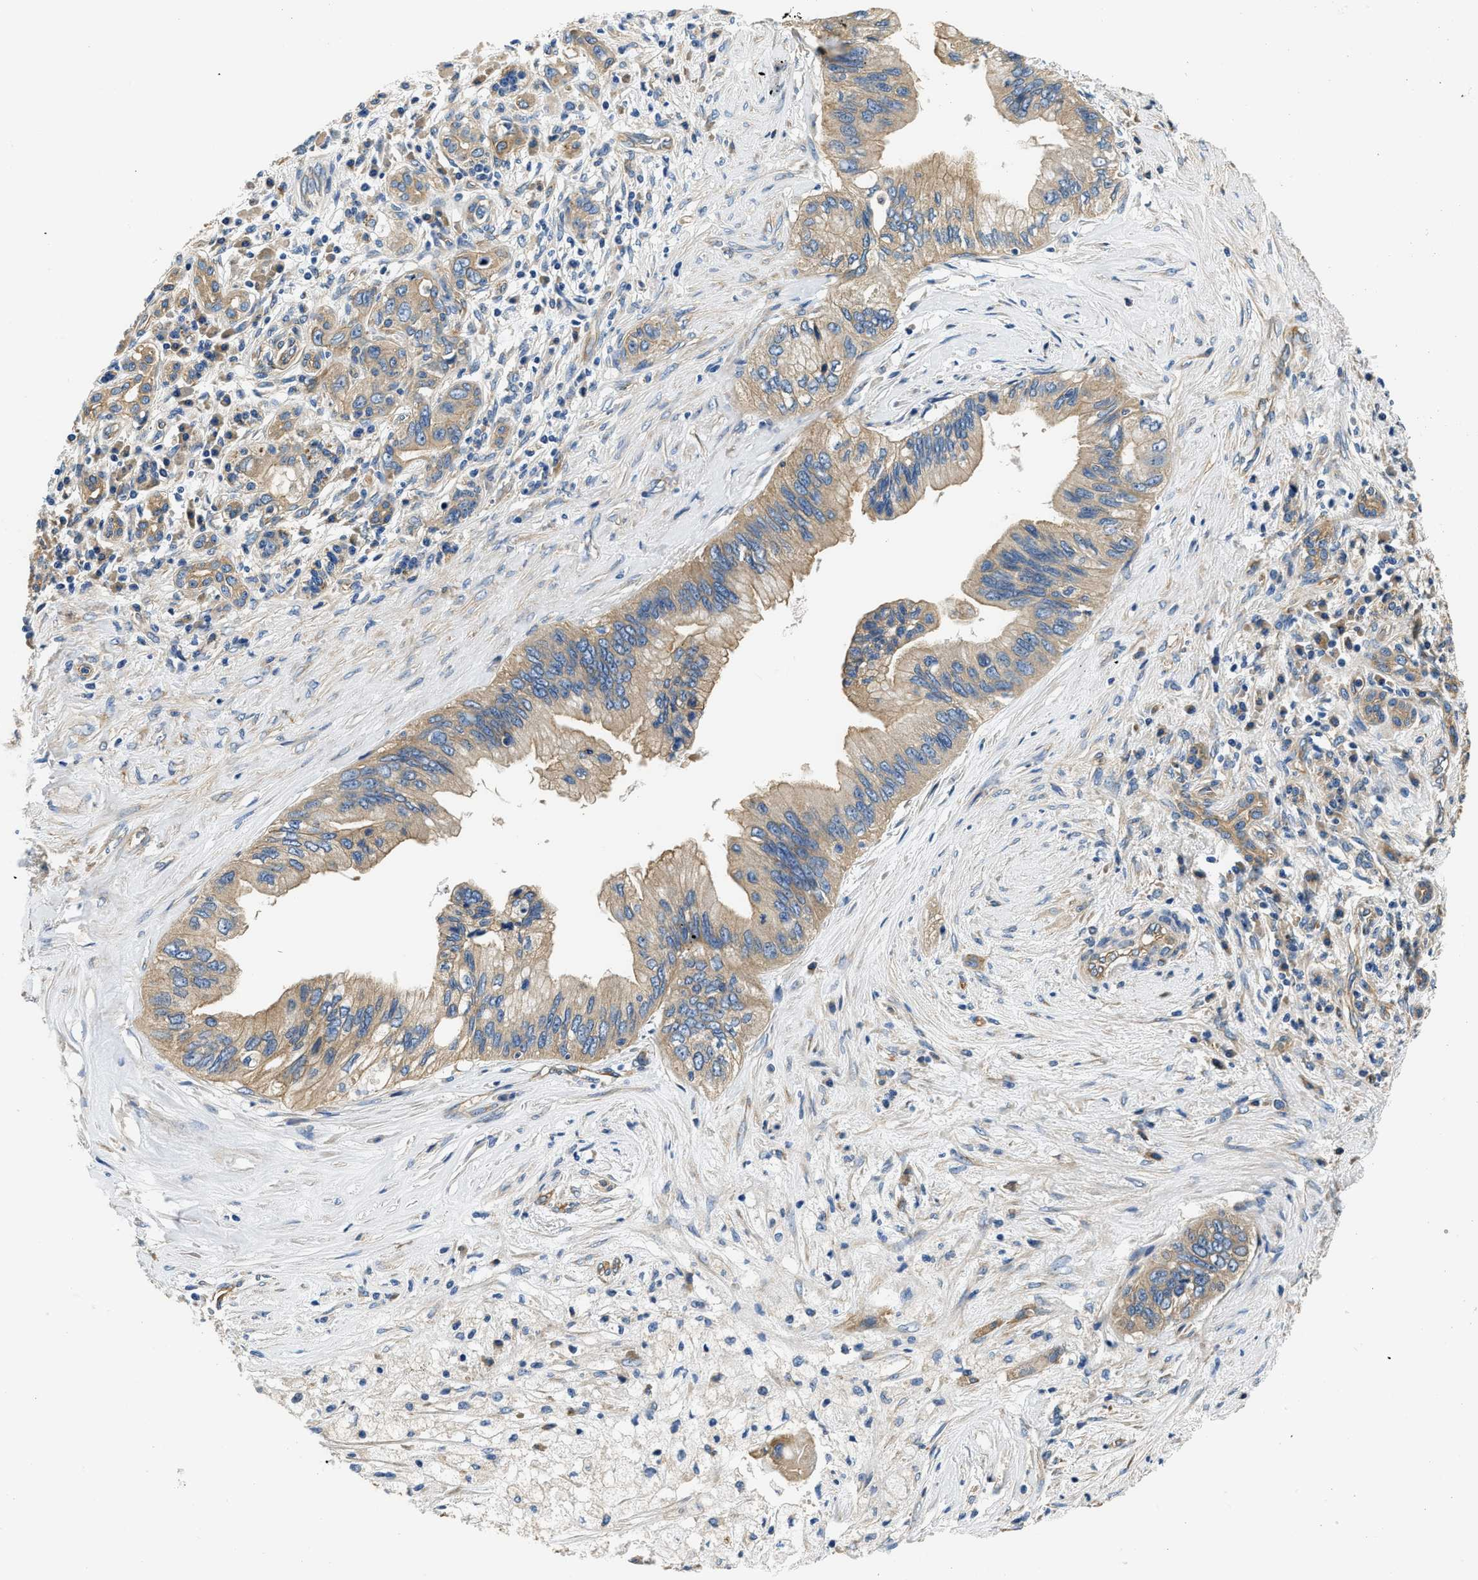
{"staining": {"intensity": "moderate", "quantity": ">75%", "location": "cytoplasmic/membranous"}, "tissue": "pancreatic cancer", "cell_type": "Tumor cells", "image_type": "cancer", "snomed": [{"axis": "morphology", "description": "Adenocarcinoma, NOS"}, {"axis": "topography", "description": "Pancreas"}], "caption": "IHC histopathology image of human pancreatic adenocarcinoma stained for a protein (brown), which demonstrates medium levels of moderate cytoplasmic/membranous expression in approximately >75% of tumor cells.", "gene": "CSDE1", "patient": {"sex": "female", "age": 73}}